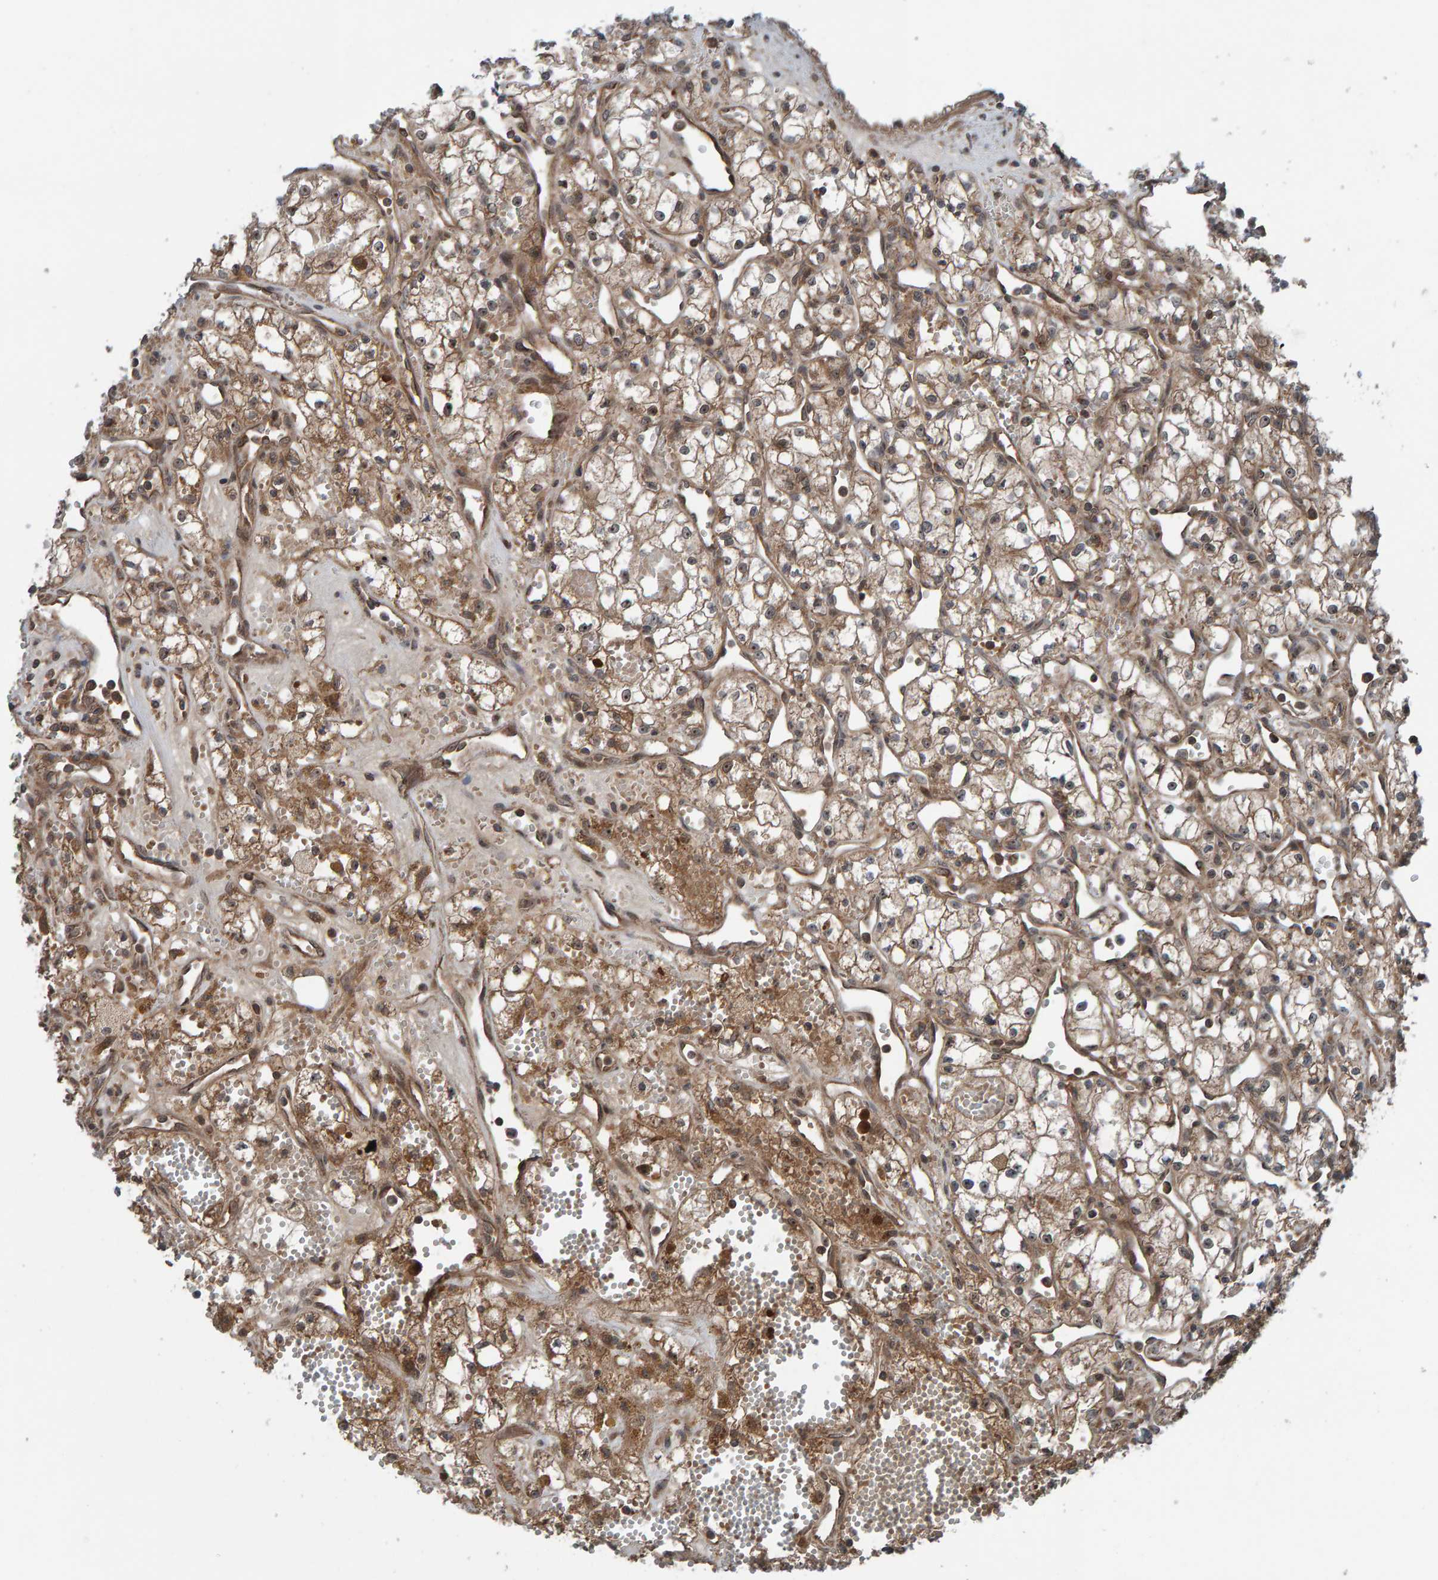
{"staining": {"intensity": "moderate", "quantity": ">75%", "location": "cytoplasmic/membranous"}, "tissue": "renal cancer", "cell_type": "Tumor cells", "image_type": "cancer", "snomed": [{"axis": "morphology", "description": "Adenocarcinoma, NOS"}, {"axis": "topography", "description": "Kidney"}], "caption": "Immunohistochemical staining of human adenocarcinoma (renal) displays medium levels of moderate cytoplasmic/membranous protein staining in about >75% of tumor cells. Nuclei are stained in blue.", "gene": "CUEDC1", "patient": {"sex": "male", "age": 59}}